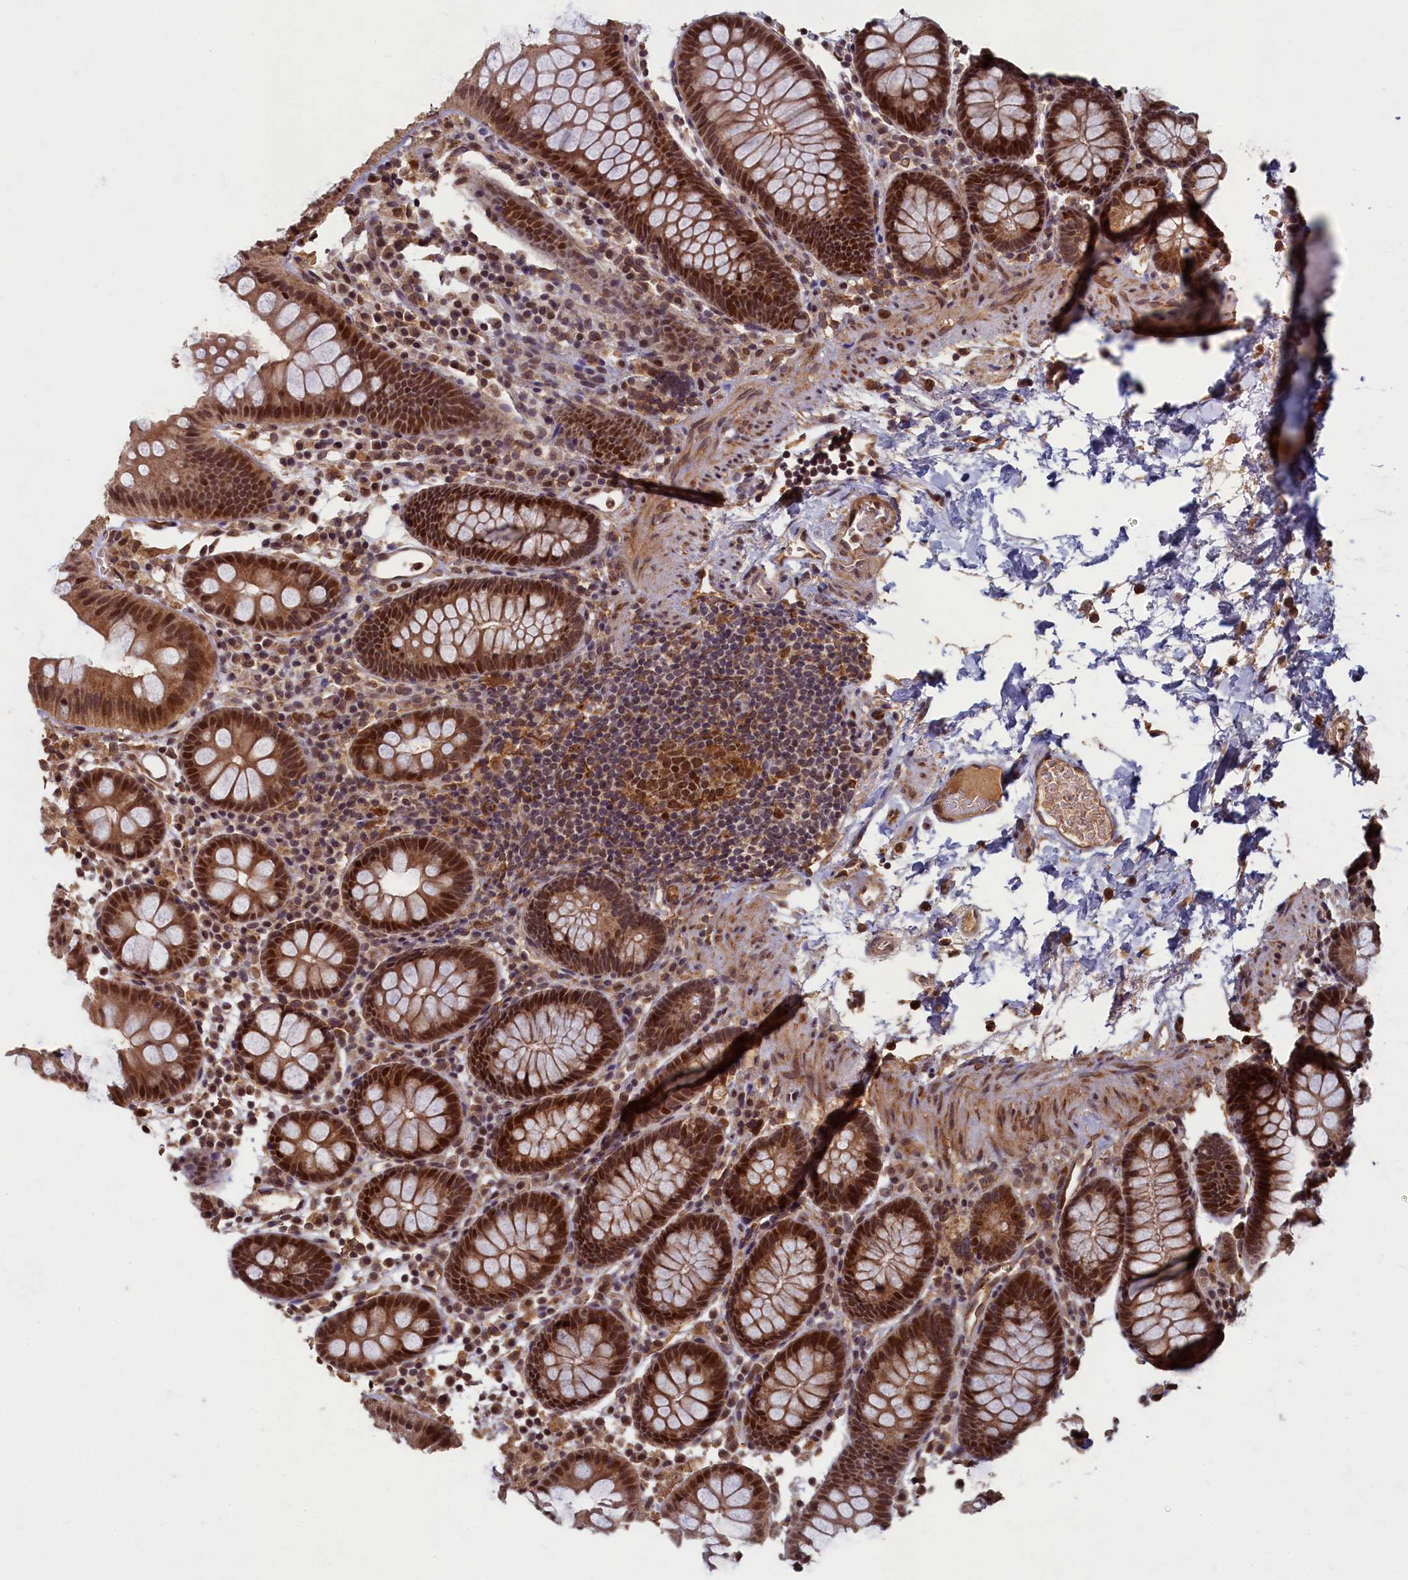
{"staining": {"intensity": "moderate", "quantity": ">75%", "location": "cytoplasmic/membranous,nuclear"}, "tissue": "colon", "cell_type": "Endothelial cells", "image_type": "normal", "snomed": [{"axis": "morphology", "description": "Normal tissue, NOS"}, {"axis": "topography", "description": "Colon"}], "caption": "Colon stained with IHC displays moderate cytoplasmic/membranous,nuclear positivity in about >75% of endothelial cells. The staining was performed using DAB to visualize the protein expression in brown, while the nuclei were stained in blue with hematoxylin (Magnification: 20x).", "gene": "BRCA1", "patient": {"sex": "male", "age": 75}}